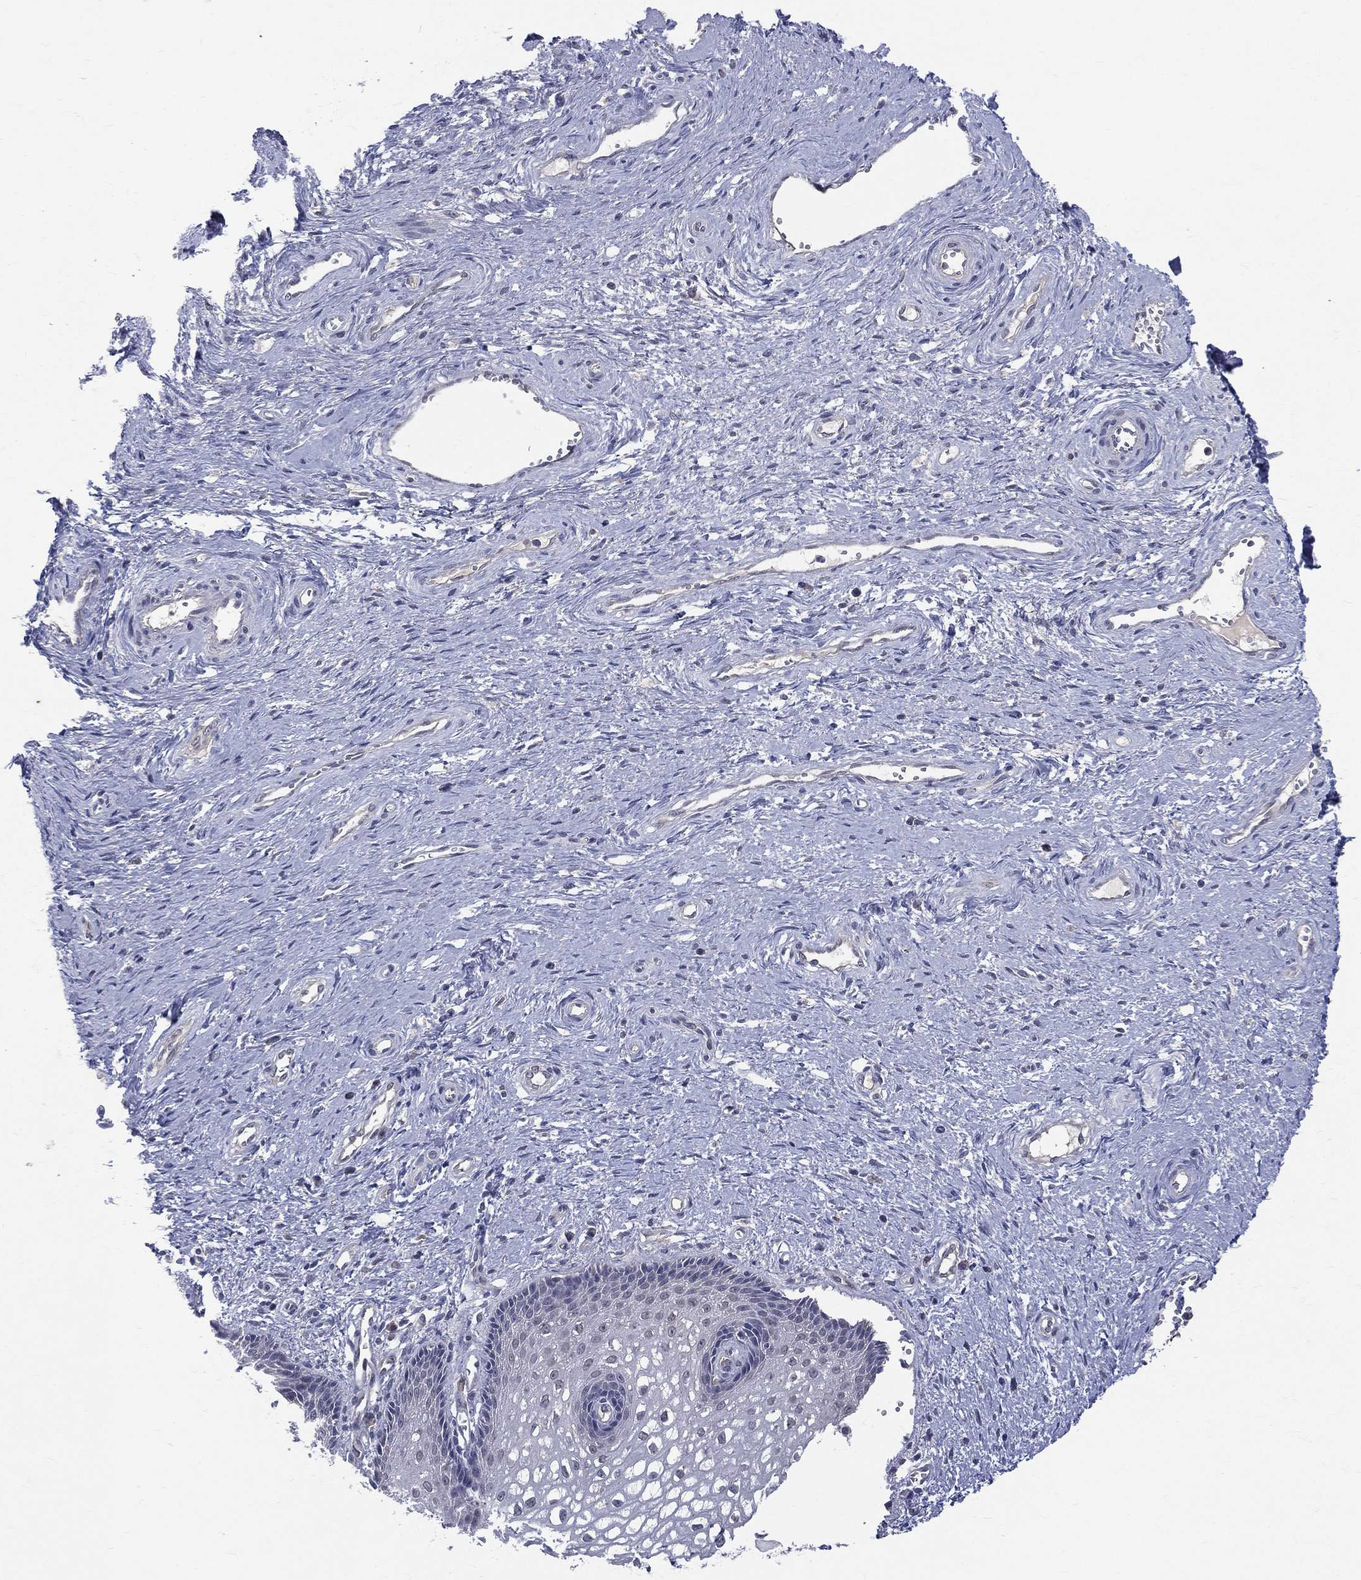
{"staining": {"intensity": "negative", "quantity": "none", "location": "none"}, "tissue": "cervical cancer", "cell_type": "Tumor cells", "image_type": "cancer", "snomed": [{"axis": "morphology", "description": "Squamous cell carcinoma, NOS"}, {"axis": "topography", "description": "Cervix"}], "caption": "This is an immunohistochemistry (IHC) micrograph of cervical cancer (squamous cell carcinoma). There is no positivity in tumor cells.", "gene": "DLG4", "patient": {"sex": "female", "age": 30}}